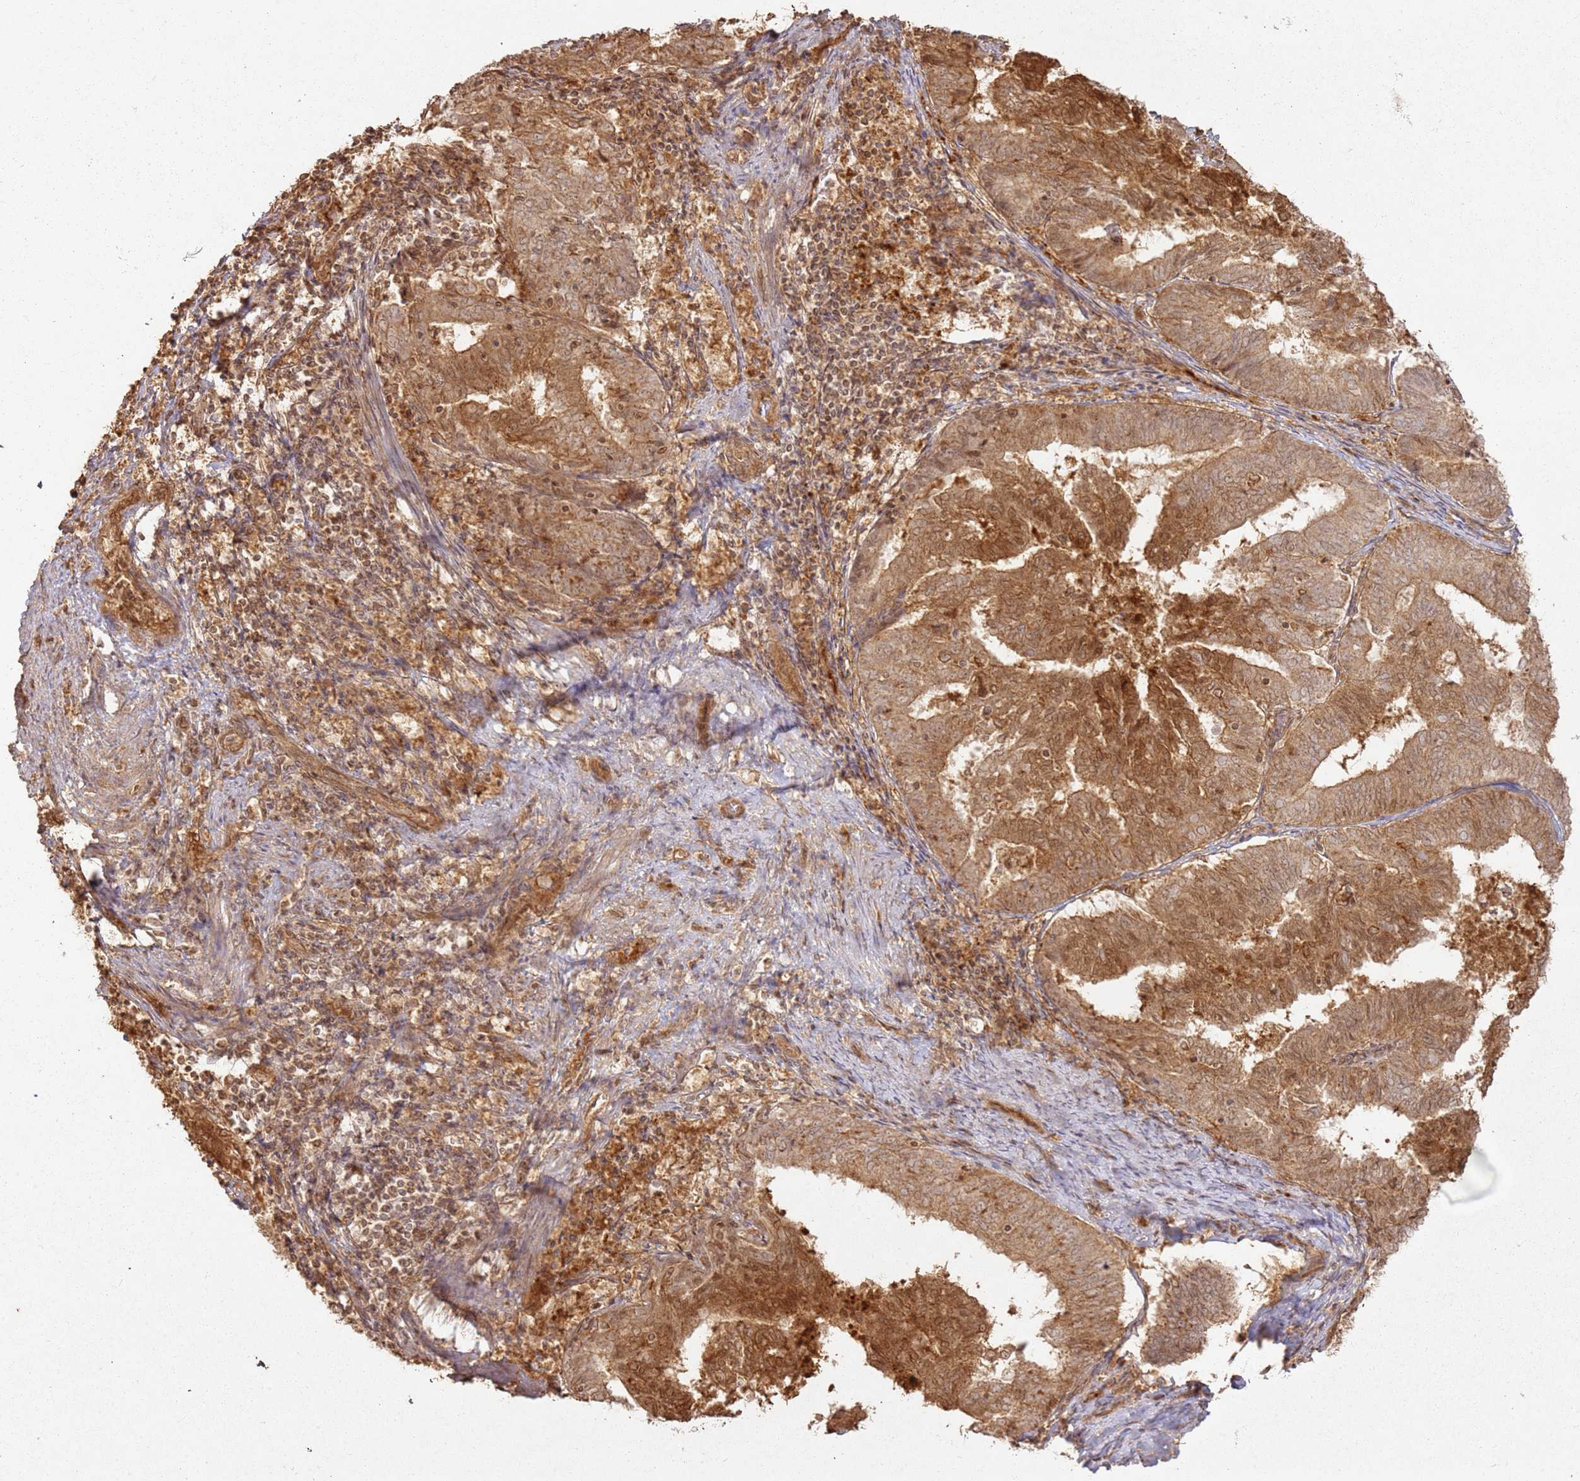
{"staining": {"intensity": "moderate", "quantity": ">75%", "location": "cytoplasmic/membranous"}, "tissue": "endometrial cancer", "cell_type": "Tumor cells", "image_type": "cancer", "snomed": [{"axis": "morphology", "description": "Adenocarcinoma, NOS"}, {"axis": "topography", "description": "Endometrium"}], "caption": "Adenocarcinoma (endometrial) was stained to show a protein in brown. There is medium levels of moderate cytoplasmic/membranous positivity in approximately >75% of tumor cells.", "gene": "ZNF776", "patient": {"sex": "female", "age": 80}}